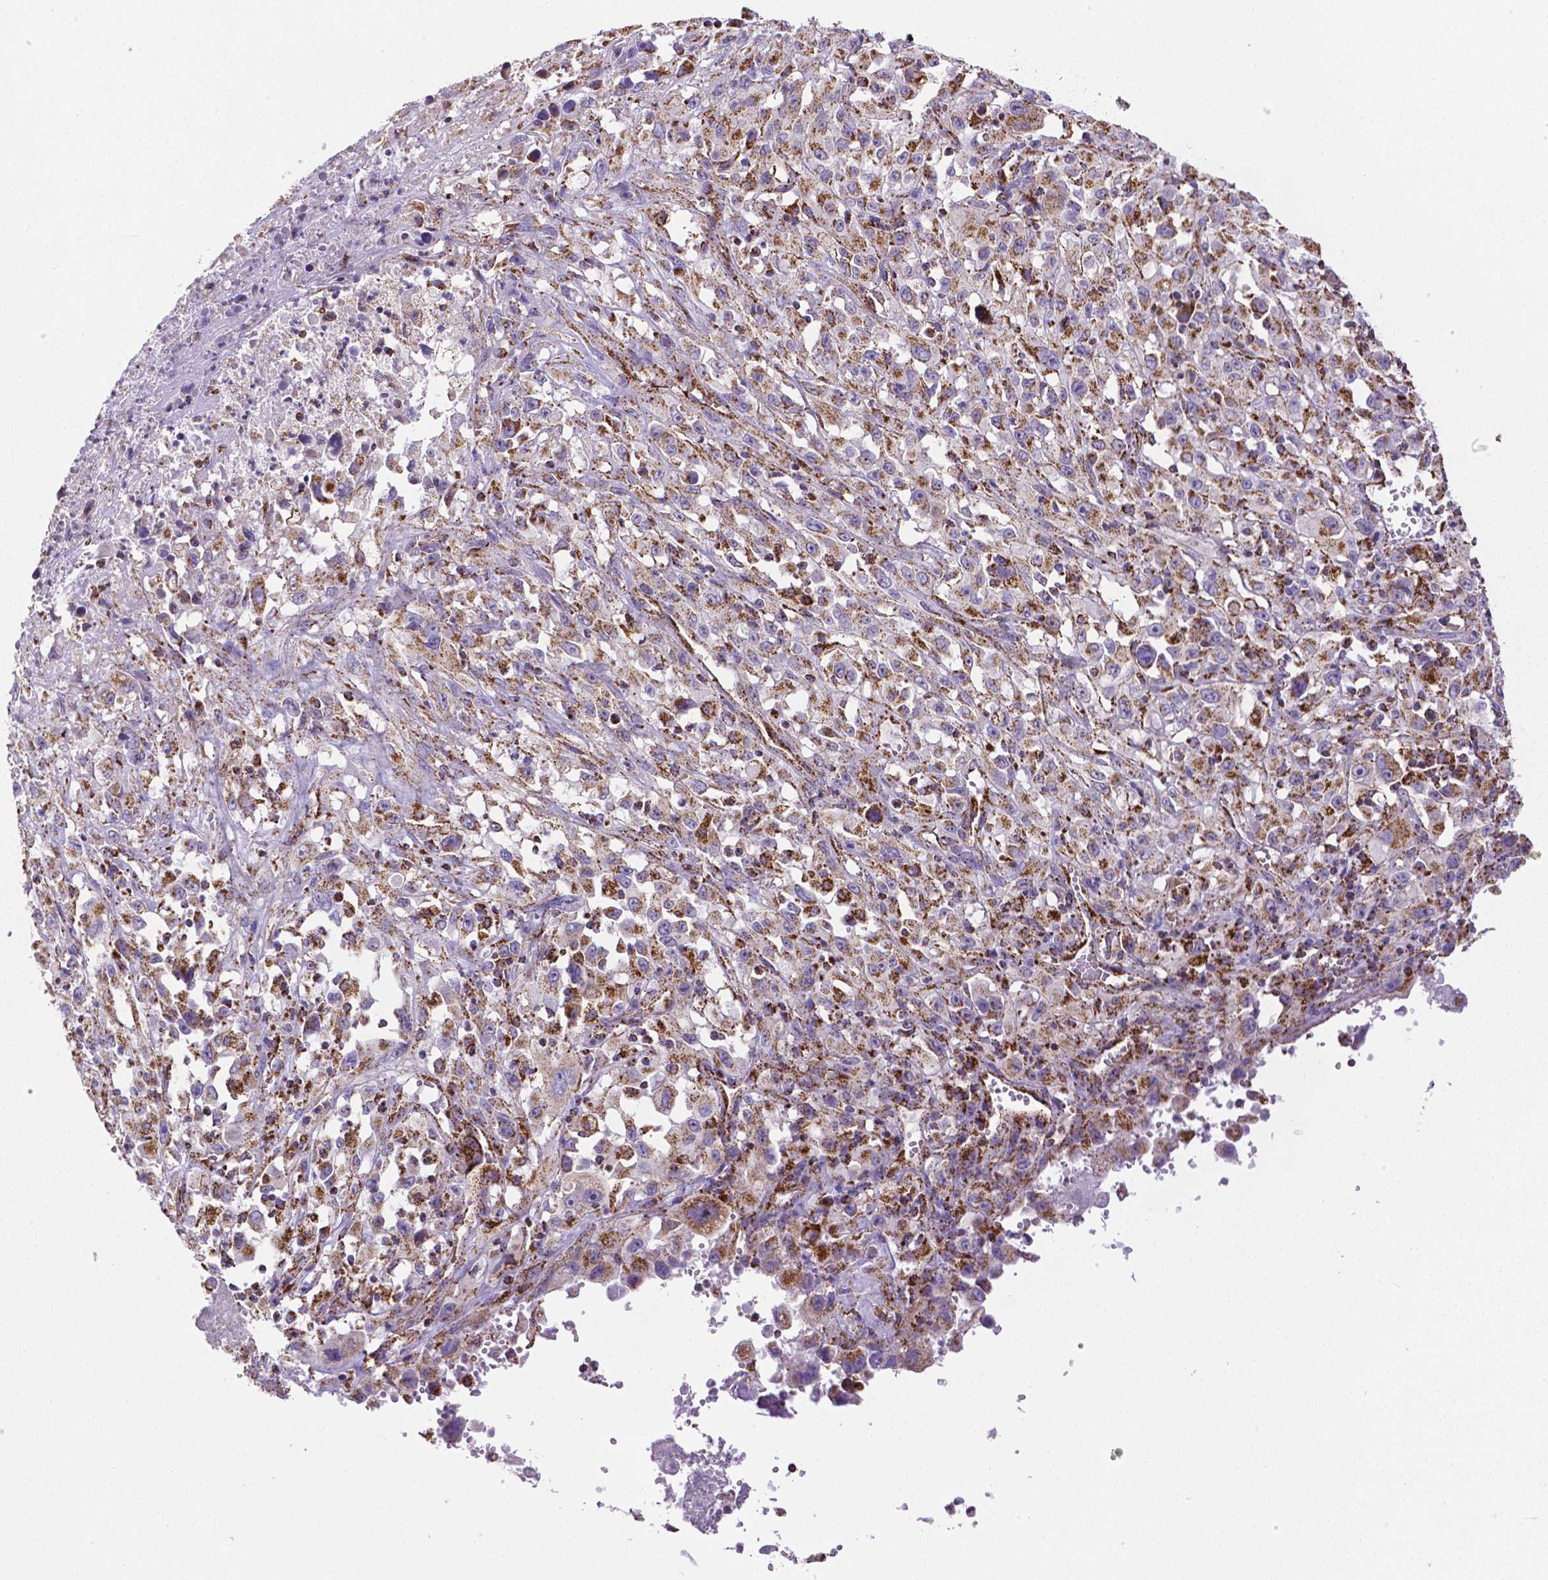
{"staining": {"intensity": "moderate", "quantity": ">75%", "location": "cytoplasmic/membranous"}, "tissue": "melanoma", "cell_type": "Tumor cells", "image_type": "cancer", "snomed": [{"axis": "morphology", "description": "Malignant melanoma, Metastatic site"}, {"axis": "topography", "description": "Soft tissue"}], "caption": "Moderate cytoplasmic/membranous protein expression is appreciated in approximately >75% of tumor cells in malignant melanoma (metastatic site).", "gene": "MACC1", "patient": {"sex": "male", "age": 50}}